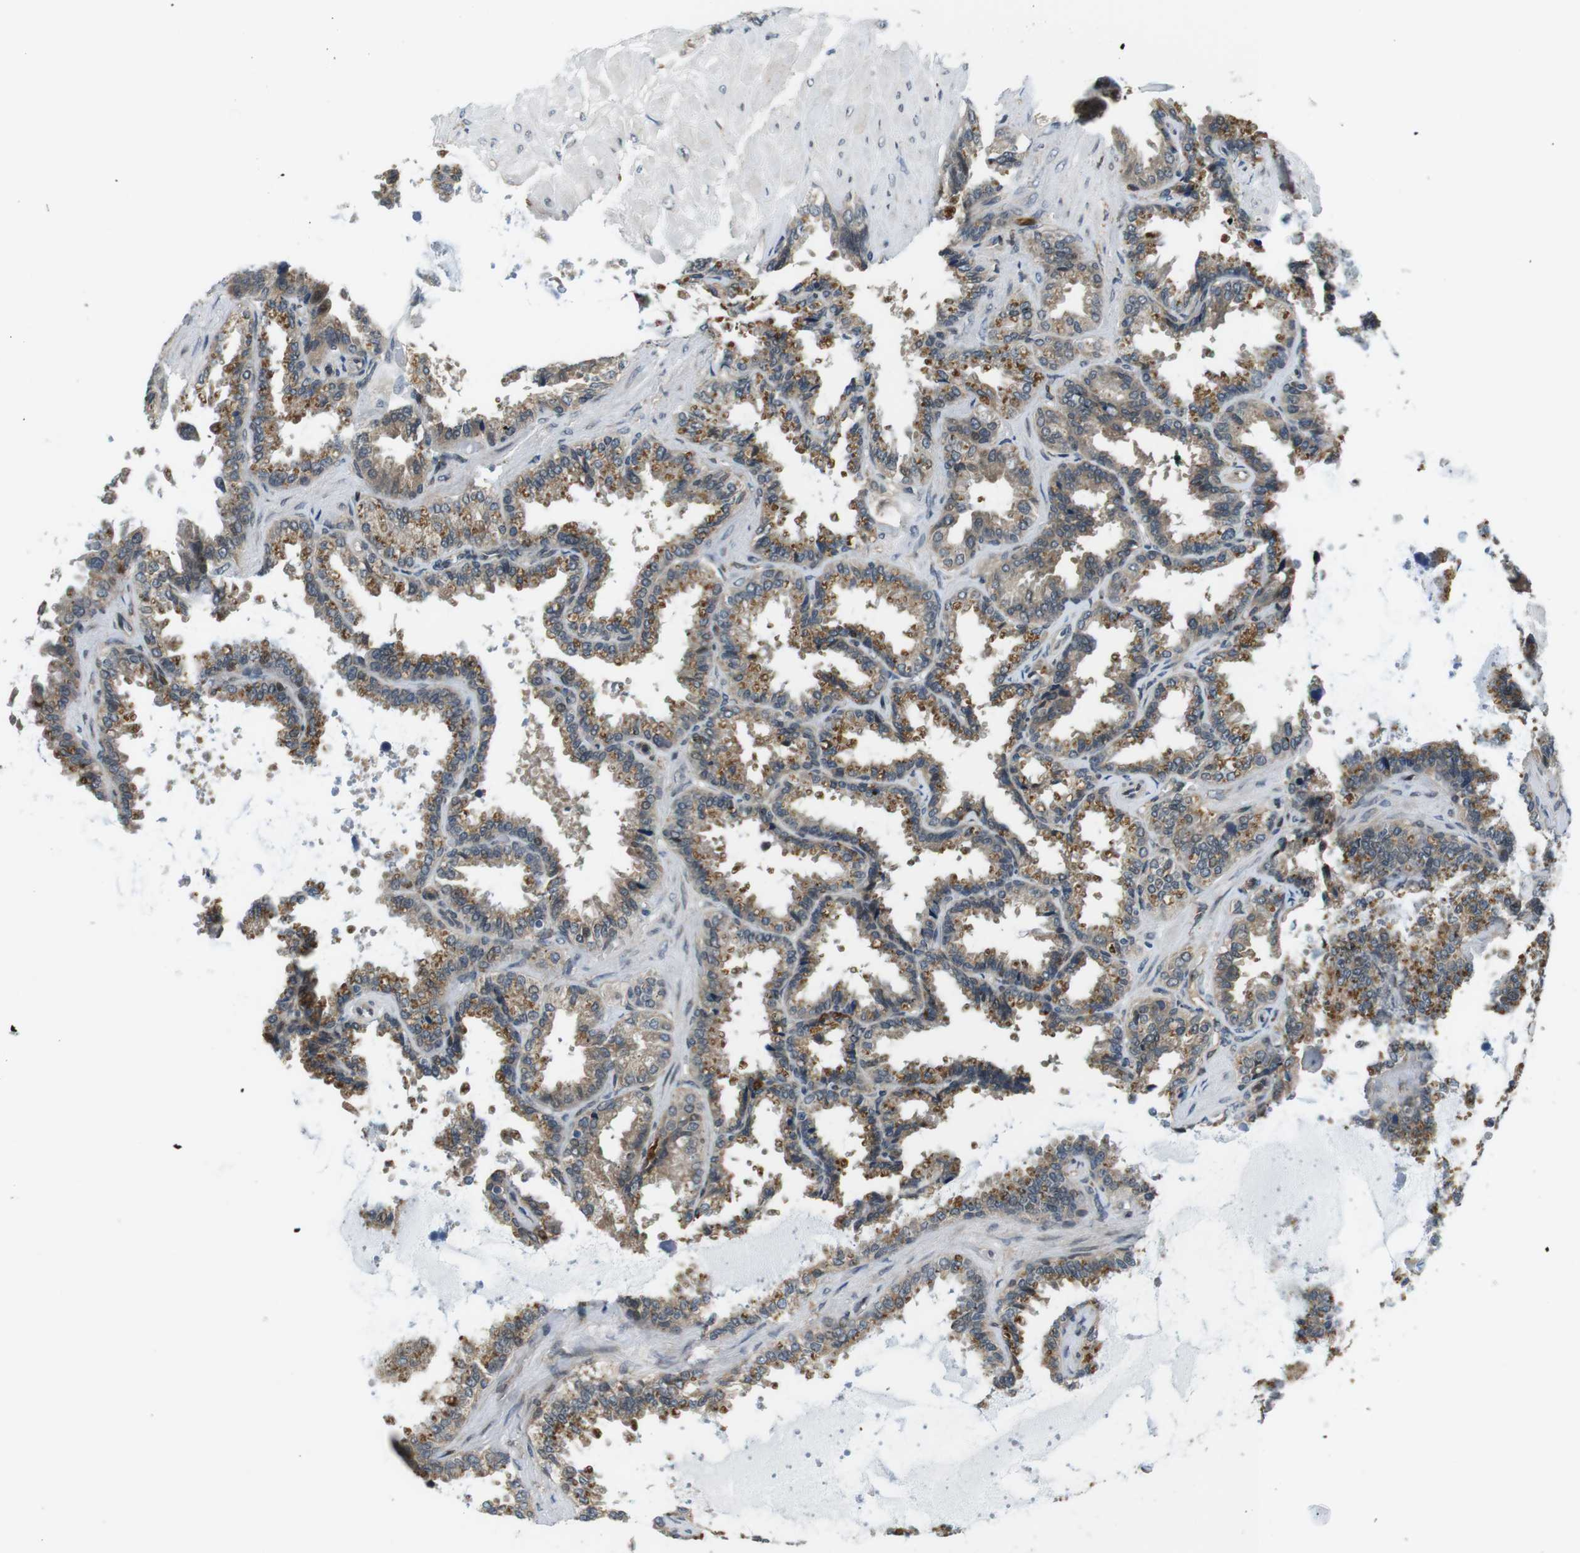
{"staining": {"intensity": "moderate", "quantity": ">75%", "location": "cytoplasmic/membranous"}, "tissue": "seminal vesicle", "cell_type": "Glandular cells", "image_type": "normal", "snomed": [{"axis": "morphology", "description": "Normal tissue, NOS"}, {"axis": "topography", "description": "Seminal veicle"}], "caption": "Immunohistochemical staining of normal human seminal vesicle displays medium levels of moderate cytoplasmic/membranous positivity in approximately >75% of glandular cells.", "gene": "PALD1", "patient": {"sex": "male", "age": 46}}